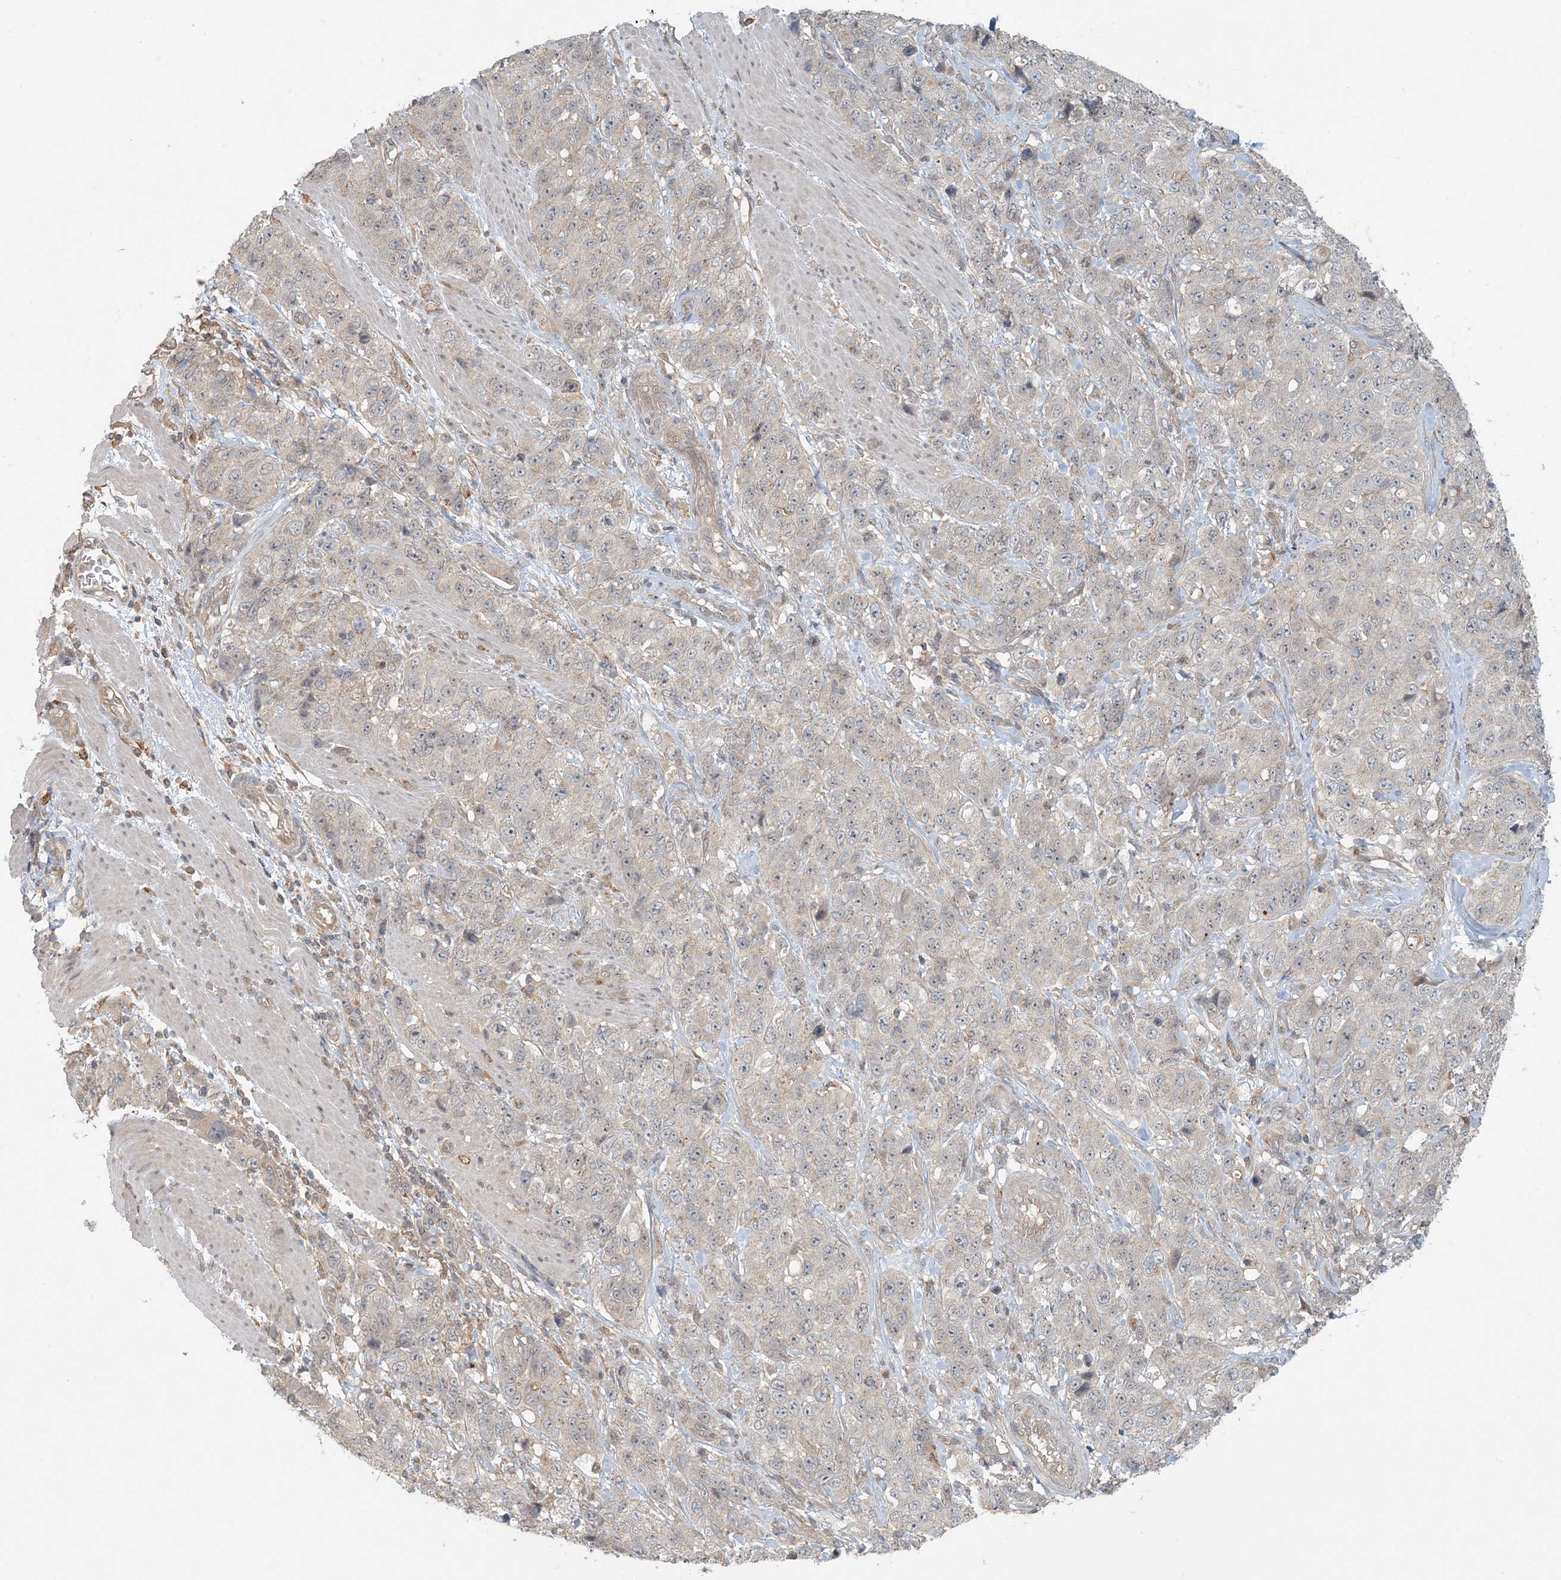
{"staining": {"intensity": "negative", "quantity": "none", "location": "none"}, "tissue": "stomach cancer", "cell_type": "Tumor cells", "image_type": "cancer", "snomed": [{"axis": "morphology", "description": "Adenocarcinoma, NOS"}, {"axis": "topography", "description": "Stomach"}], "caption": "Immunohistochemical staining of stomach cancer (adenocarcinoma) demonstrates no significant positivity in tumor cells.", "gene": "OBI1", "patient": {"sex": "male", "age": 48}}